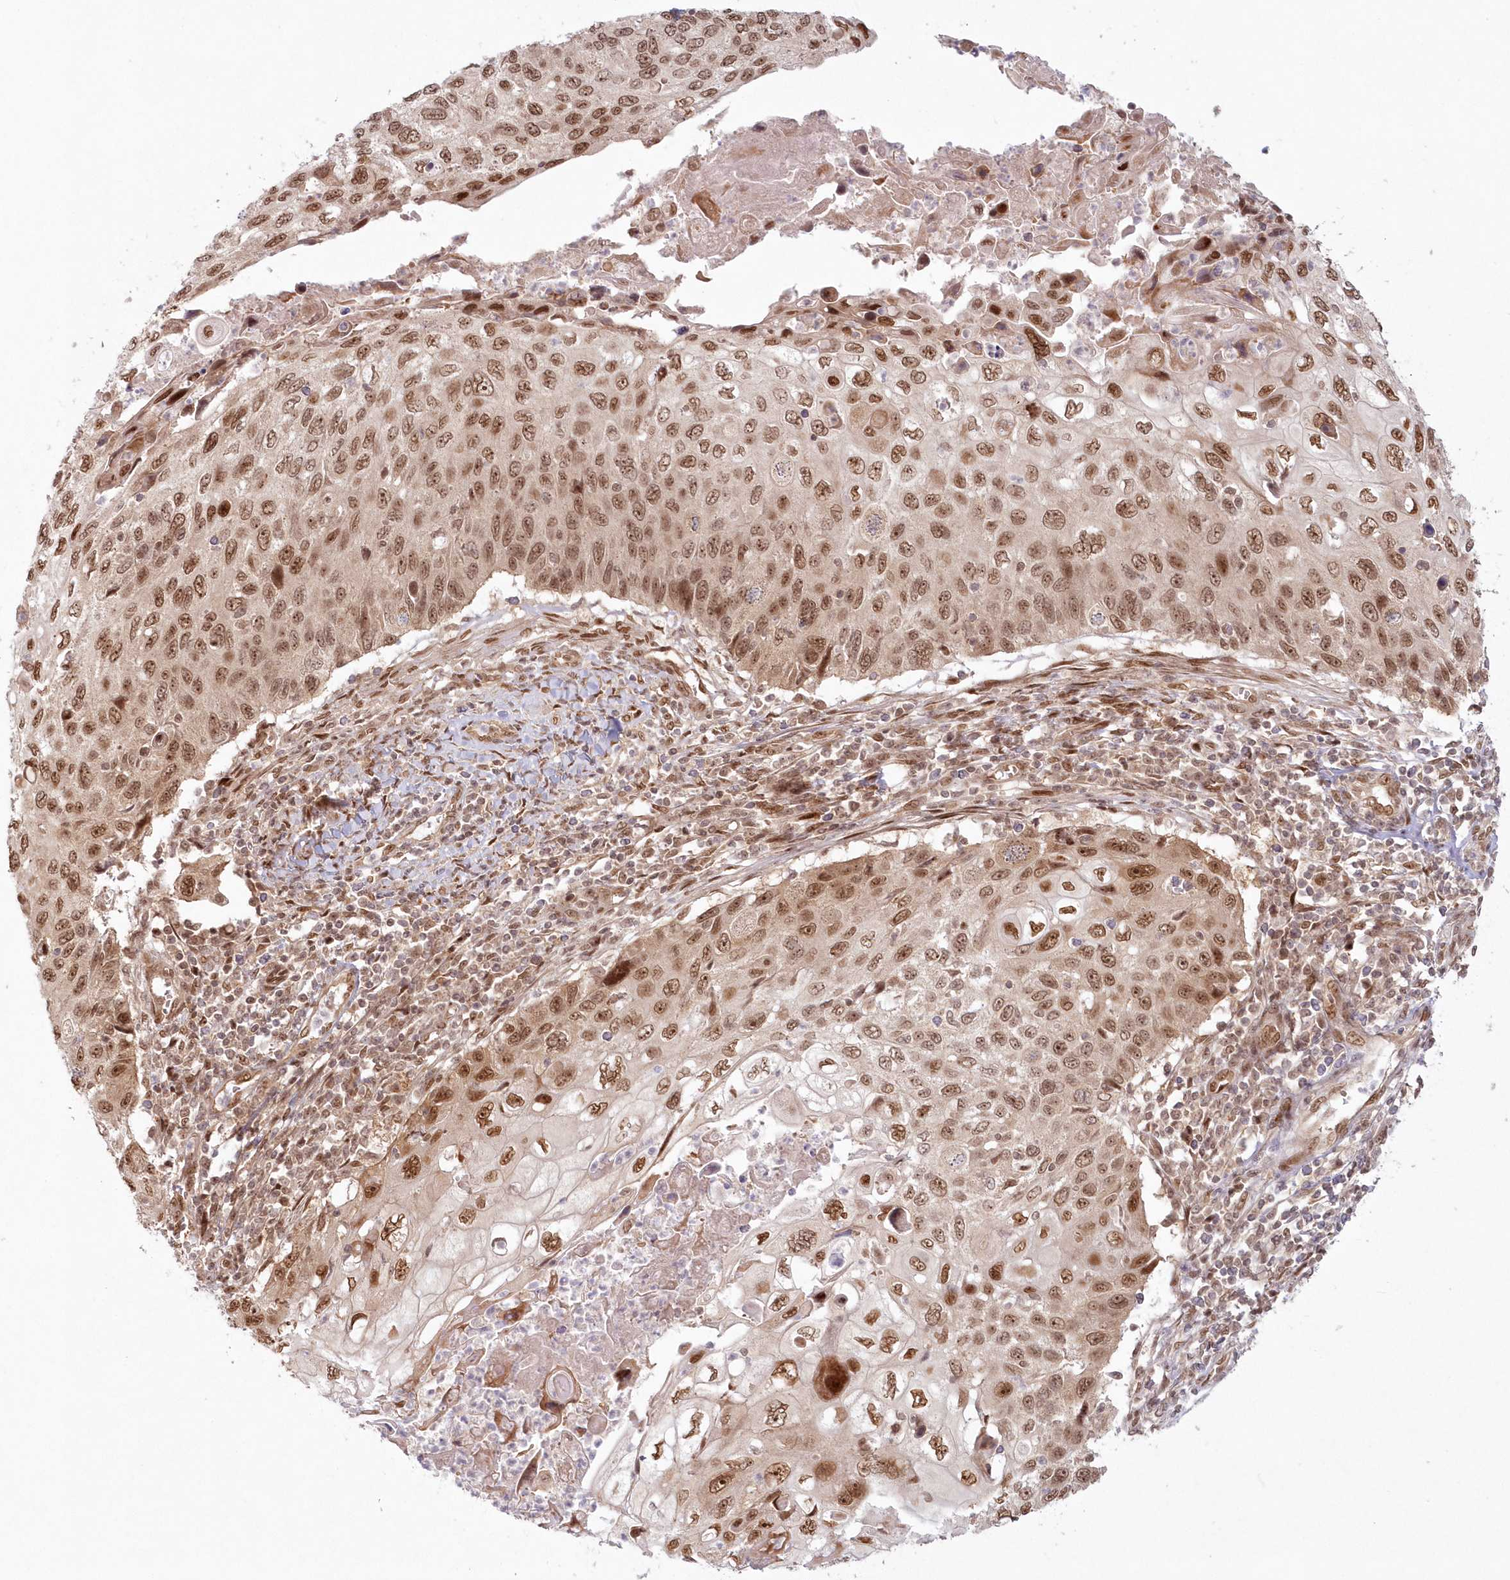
{"staining": {"intensity": "moderate", "quantity": ">75%", "location": "nuclear"}, "tissue": "cervical cancer", "cell_type": "Tumor cells", "image_type": "cancer", "snomed": [{"axis": "morphology", "description": "Squamous cell carcinoma, NOS"}, {"axis": "topography", "description": "Cervix"}], "caption": "Cervical cancer (squamous cell carcinoma) was stained to show a protein in brown. There is medium levels of moderate nuclear positivity in about >75% of tumor cells.", "gene": "TOGARAM2", "patient": {"sex": "female", "age": 70}}